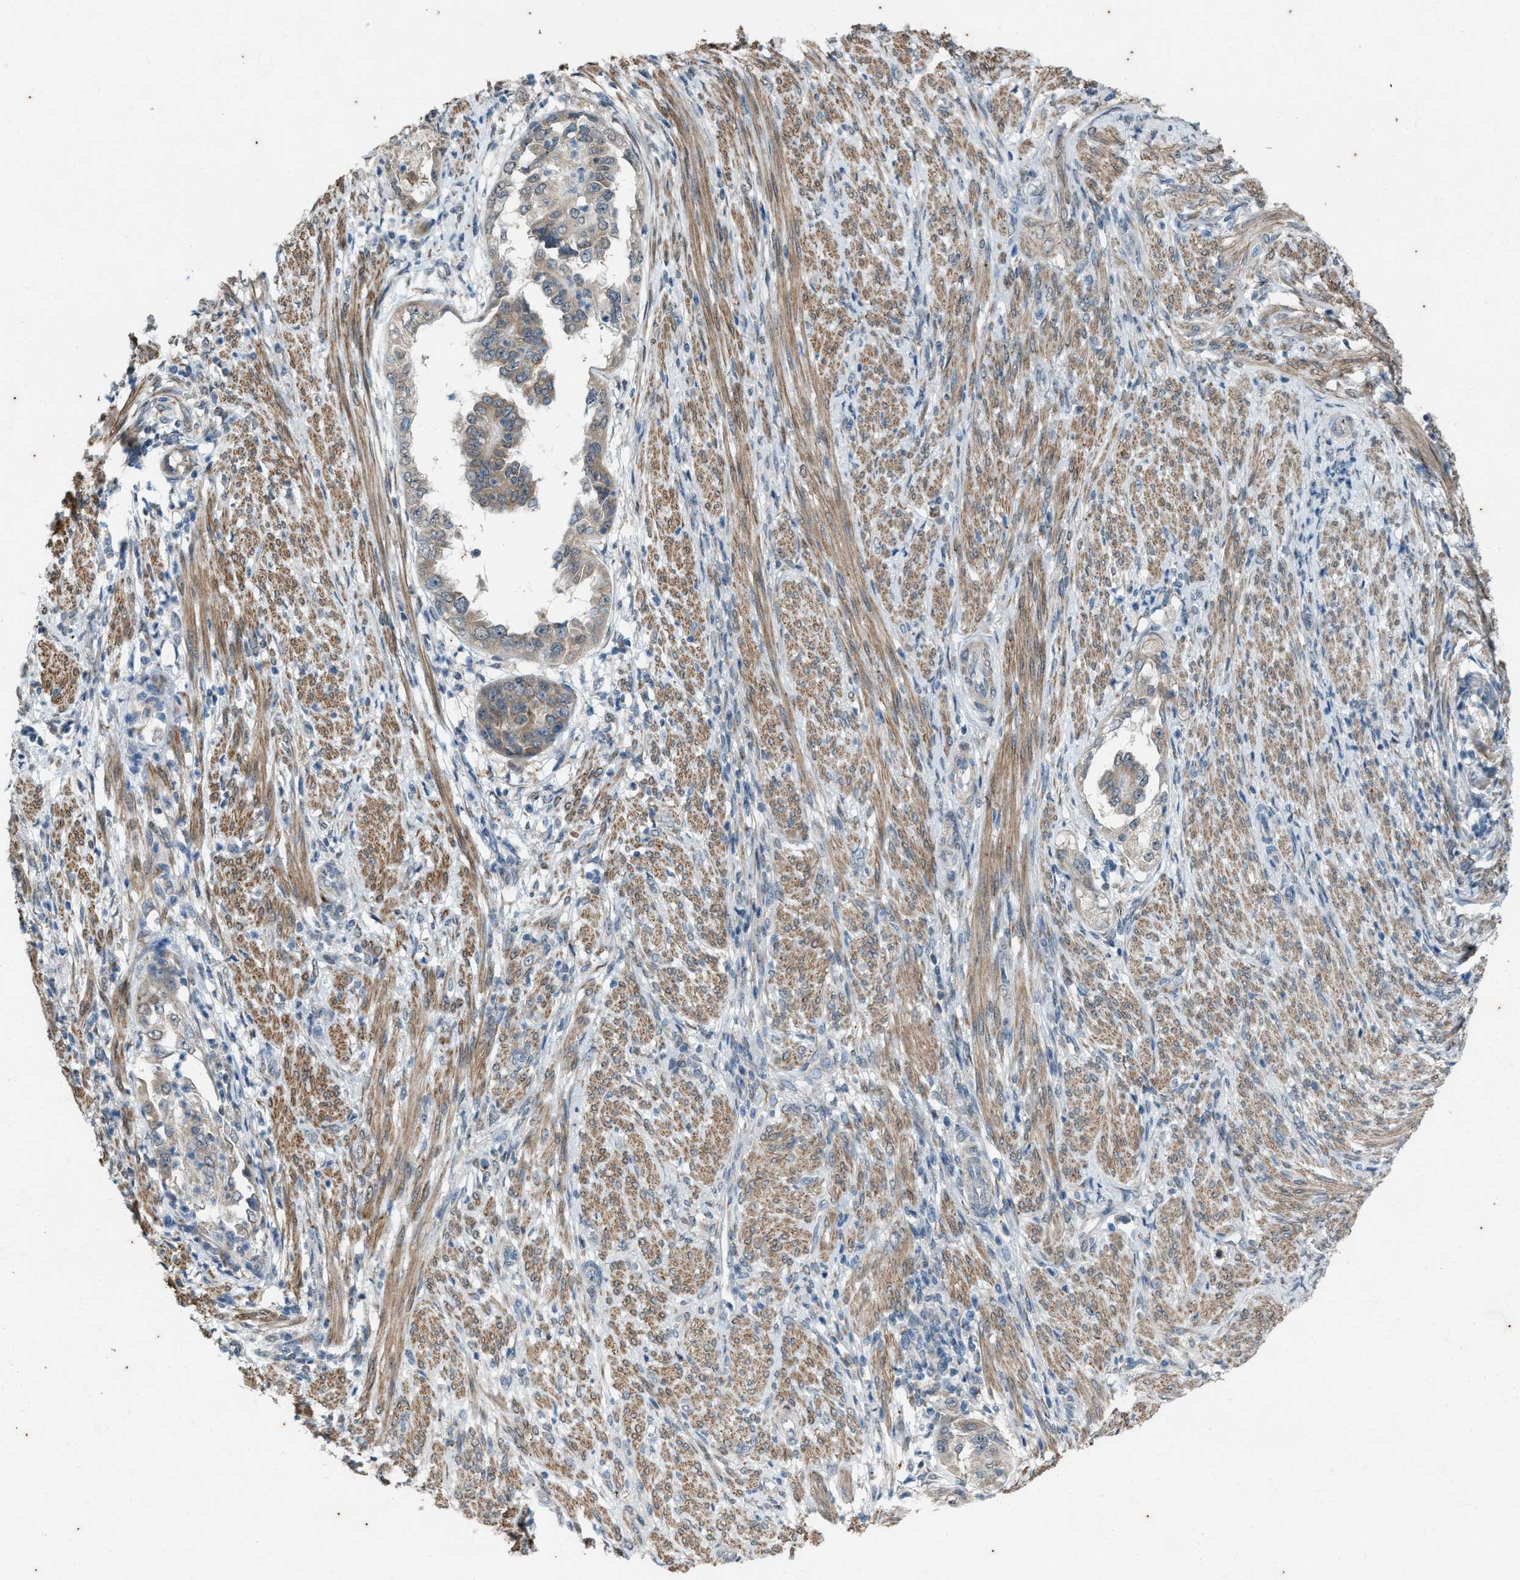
{"staining": {"intensity": "weak", "quantity": ">75%", "location": "cytoplasmic/membranous"}, "tissue": "endometrial cancer", "cell_type": "Tumor cells", "image_type": "cancer", "snomed": [{"axis": "morphology", "description": "Adenocarcinoma, NOS"}, {"axis": "topography", "description": "Endometrium"}], "caption": "Adenocarcinoma (endometrial) stained with DAB (3,3'-diaminobenzidine) IHC demonstrates low levels of weak cytoplasmic/membranous expression in approximately >75% of tumor cells.", "gene": "CHPF2", "patient": {"sex": "female", "age": 85}}